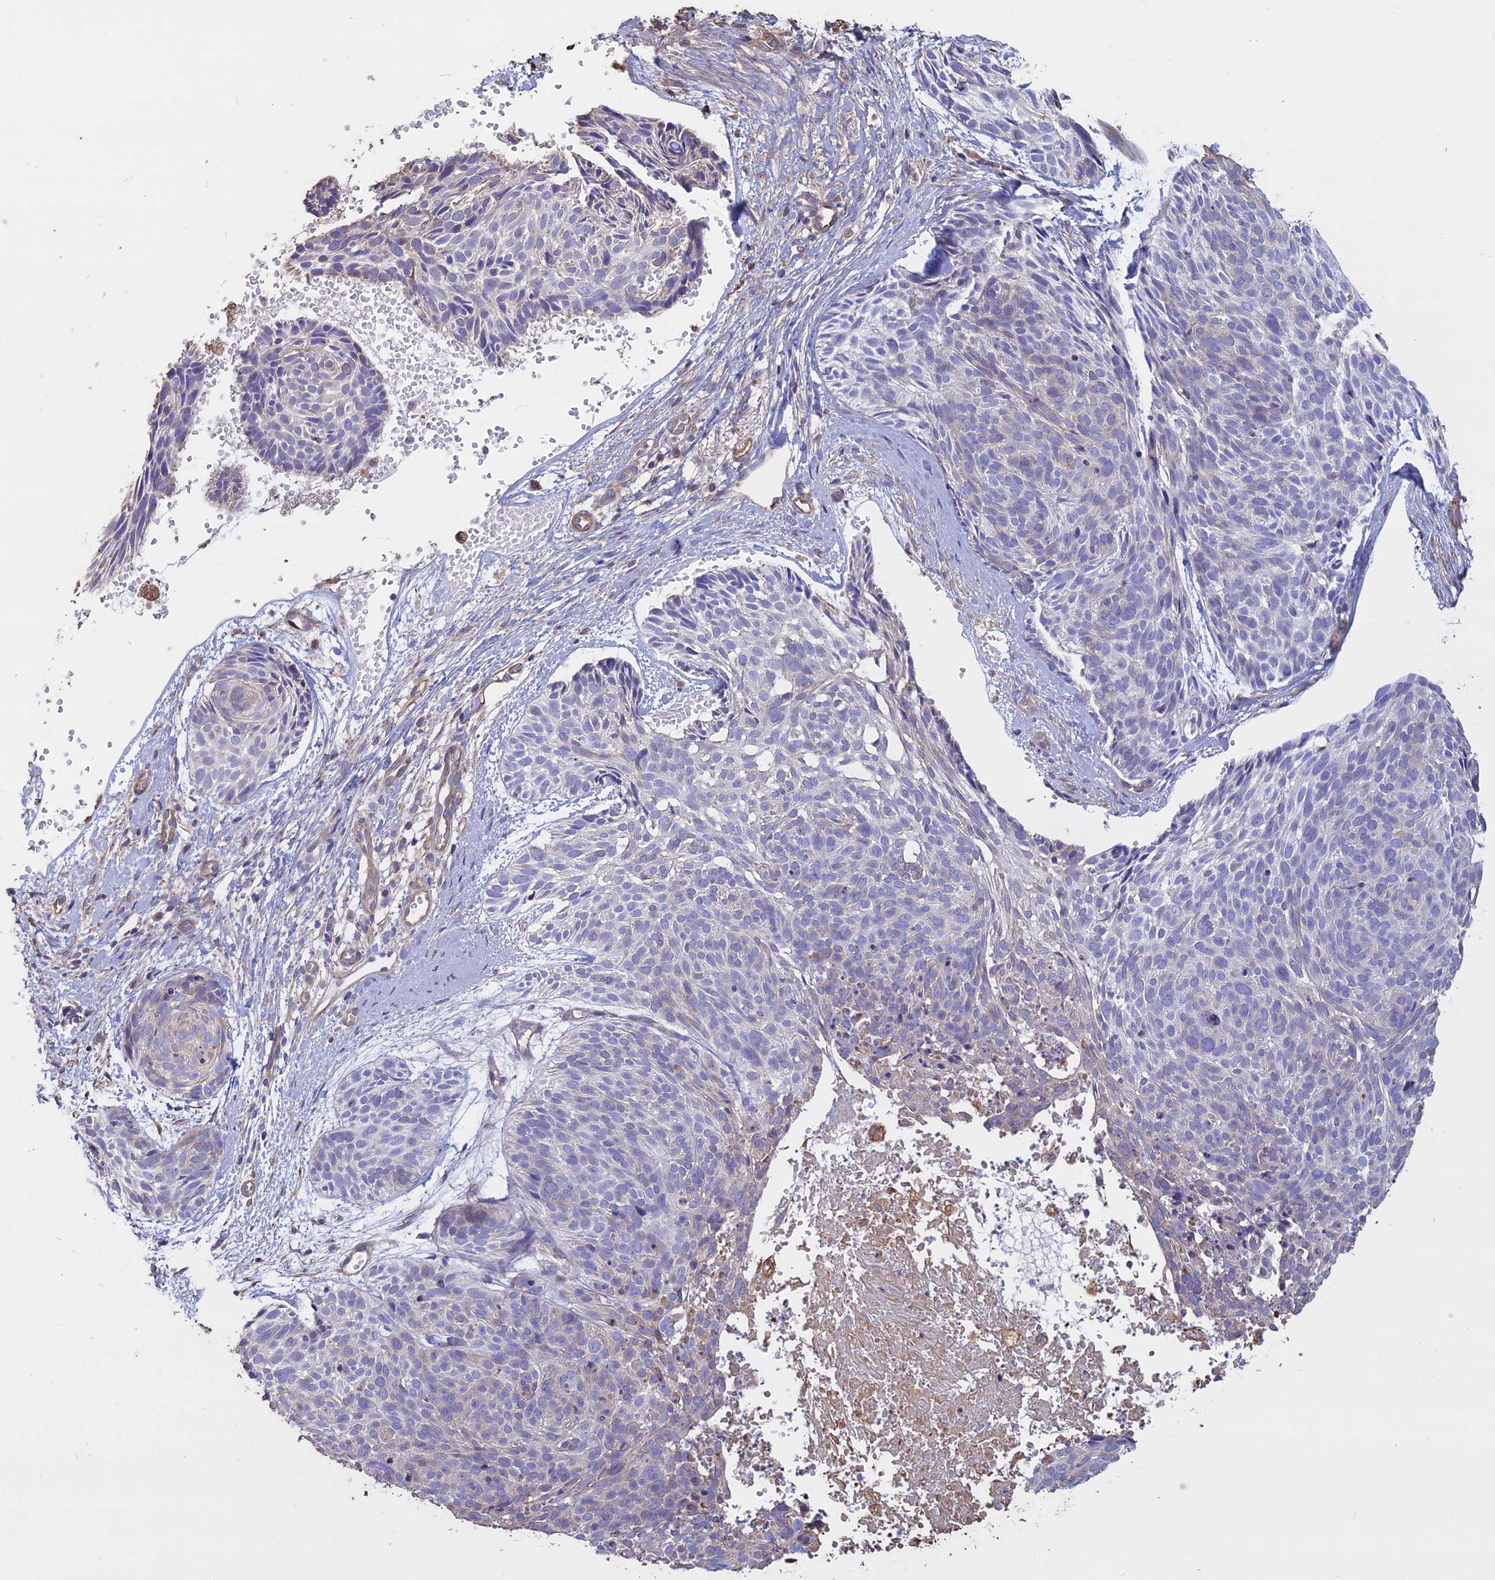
{"staining": {"intensity": "negative", "quantity": "none", "location": "none"}, "tissue": "skin cancer", "cell_type": "Tumor cells", "image_type": "cancer", "snomed": [{"axis": "morphology", "description": "Normal tissue, NOS"}, {"axis": "morphology", "description": "Basal cell carcinoma"}, {"axis": "topography", "description": "Skin"}], "caption": "Immunohistochemistry (IHC) of skin cancer (basal cell carcinoma) exhibits no expression in tumor cells.", "gene": "CCDC148", "patient": {"sex": "male", "age": 66}}